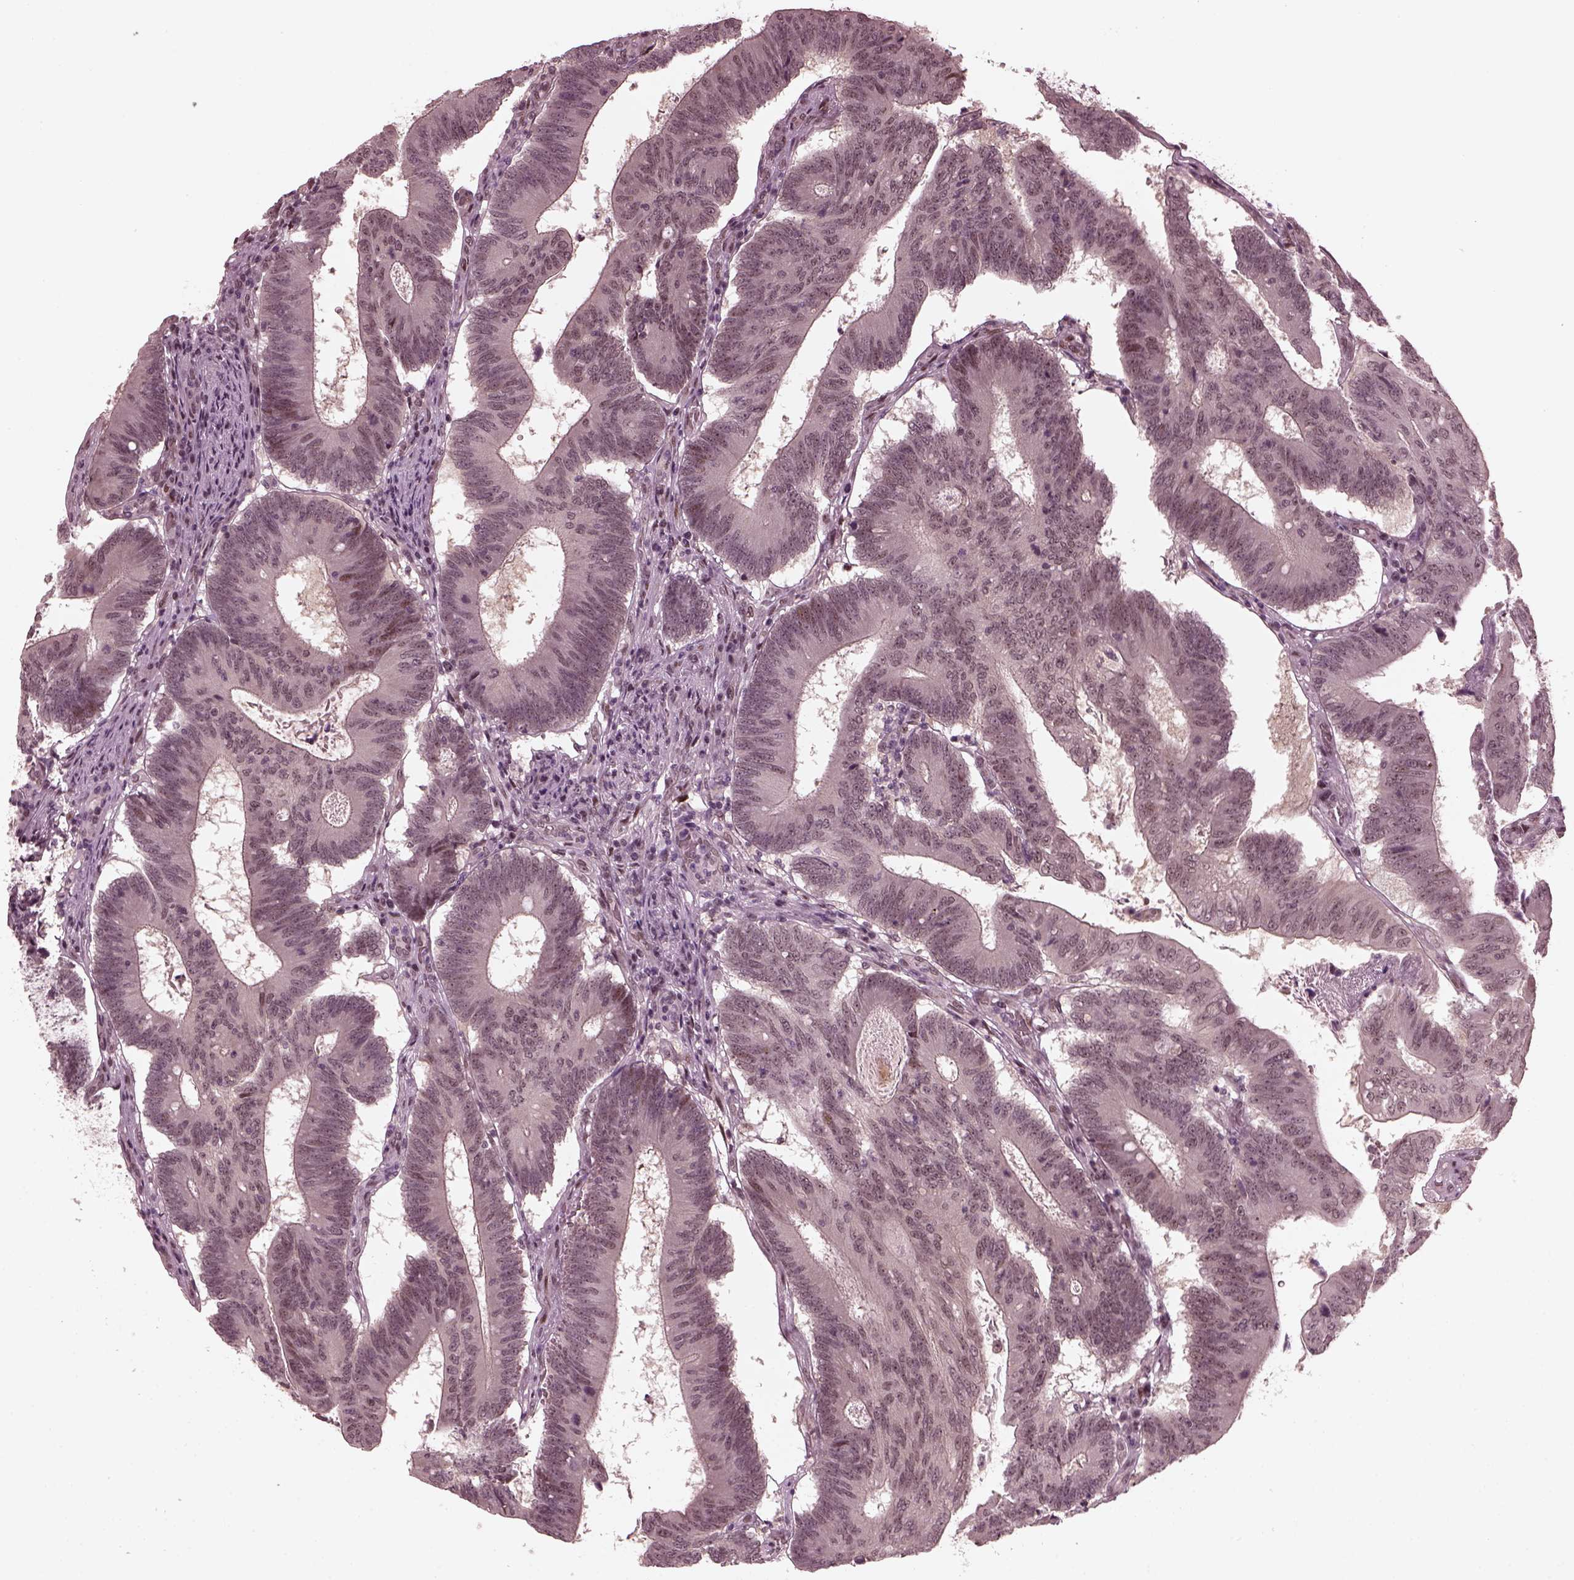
{"staining": {"intensity": "negative", "quantity": "none", "location": "none"}, "tissue": "colorectal cancer", "cell_type": "Tumor cells", "image_type": "cancer", "snomed": [{"axis": "morphology", "description": "Adenocarcinoma, NOS"}, {"axis": "topography", "description": "Colon"}], "caption": "This is a photomicrograph of immunohistochemistry staining of colorectal adenocarcinoma, which shows no expression in tumor cells.", "gene": "TRIB3", "patient": {"sex": "female", "age": 70}}